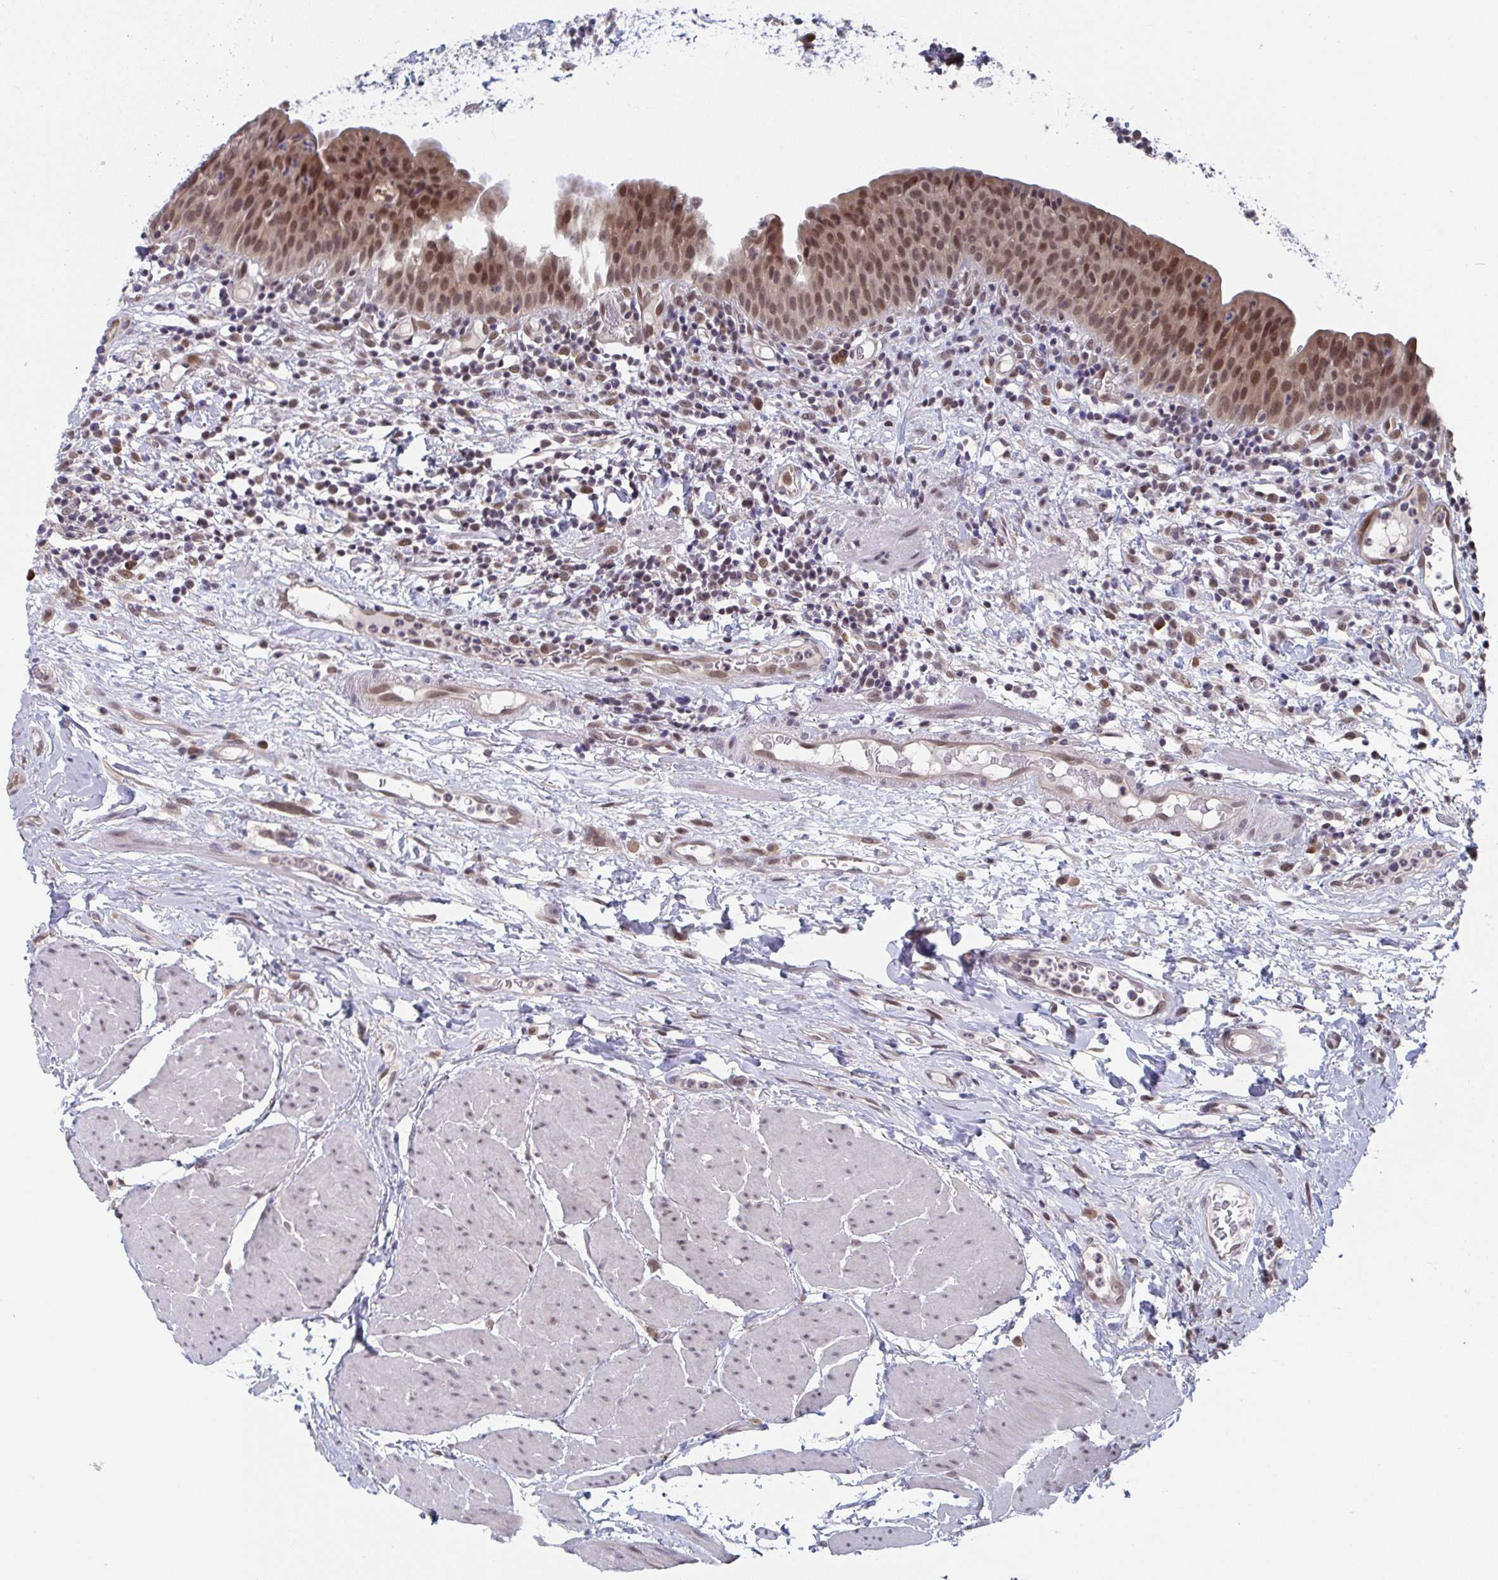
{"staining": {"intensity": "moderate", "quantity": ">75%", "location": "nuclear"}, "tissue": "urinary bladder", "cell_type": "Urothelial cells", "image_type": "normal", "snomed": [{"axis": "morphology", "description": "Normal tissue, NOS"}, {"axis": "morphology", "description": "Inflammation, NOS"}, {"axis": "topography", "description": "Urinary bladder"}], "caption": "The image exhibits staining of unremarkable urinary bladder, revealing moderate nuclear protein expression (brown color) within urothelial cells.", "gene": "JMJD1C", "patient": {"sex": "male", "age": 57}}